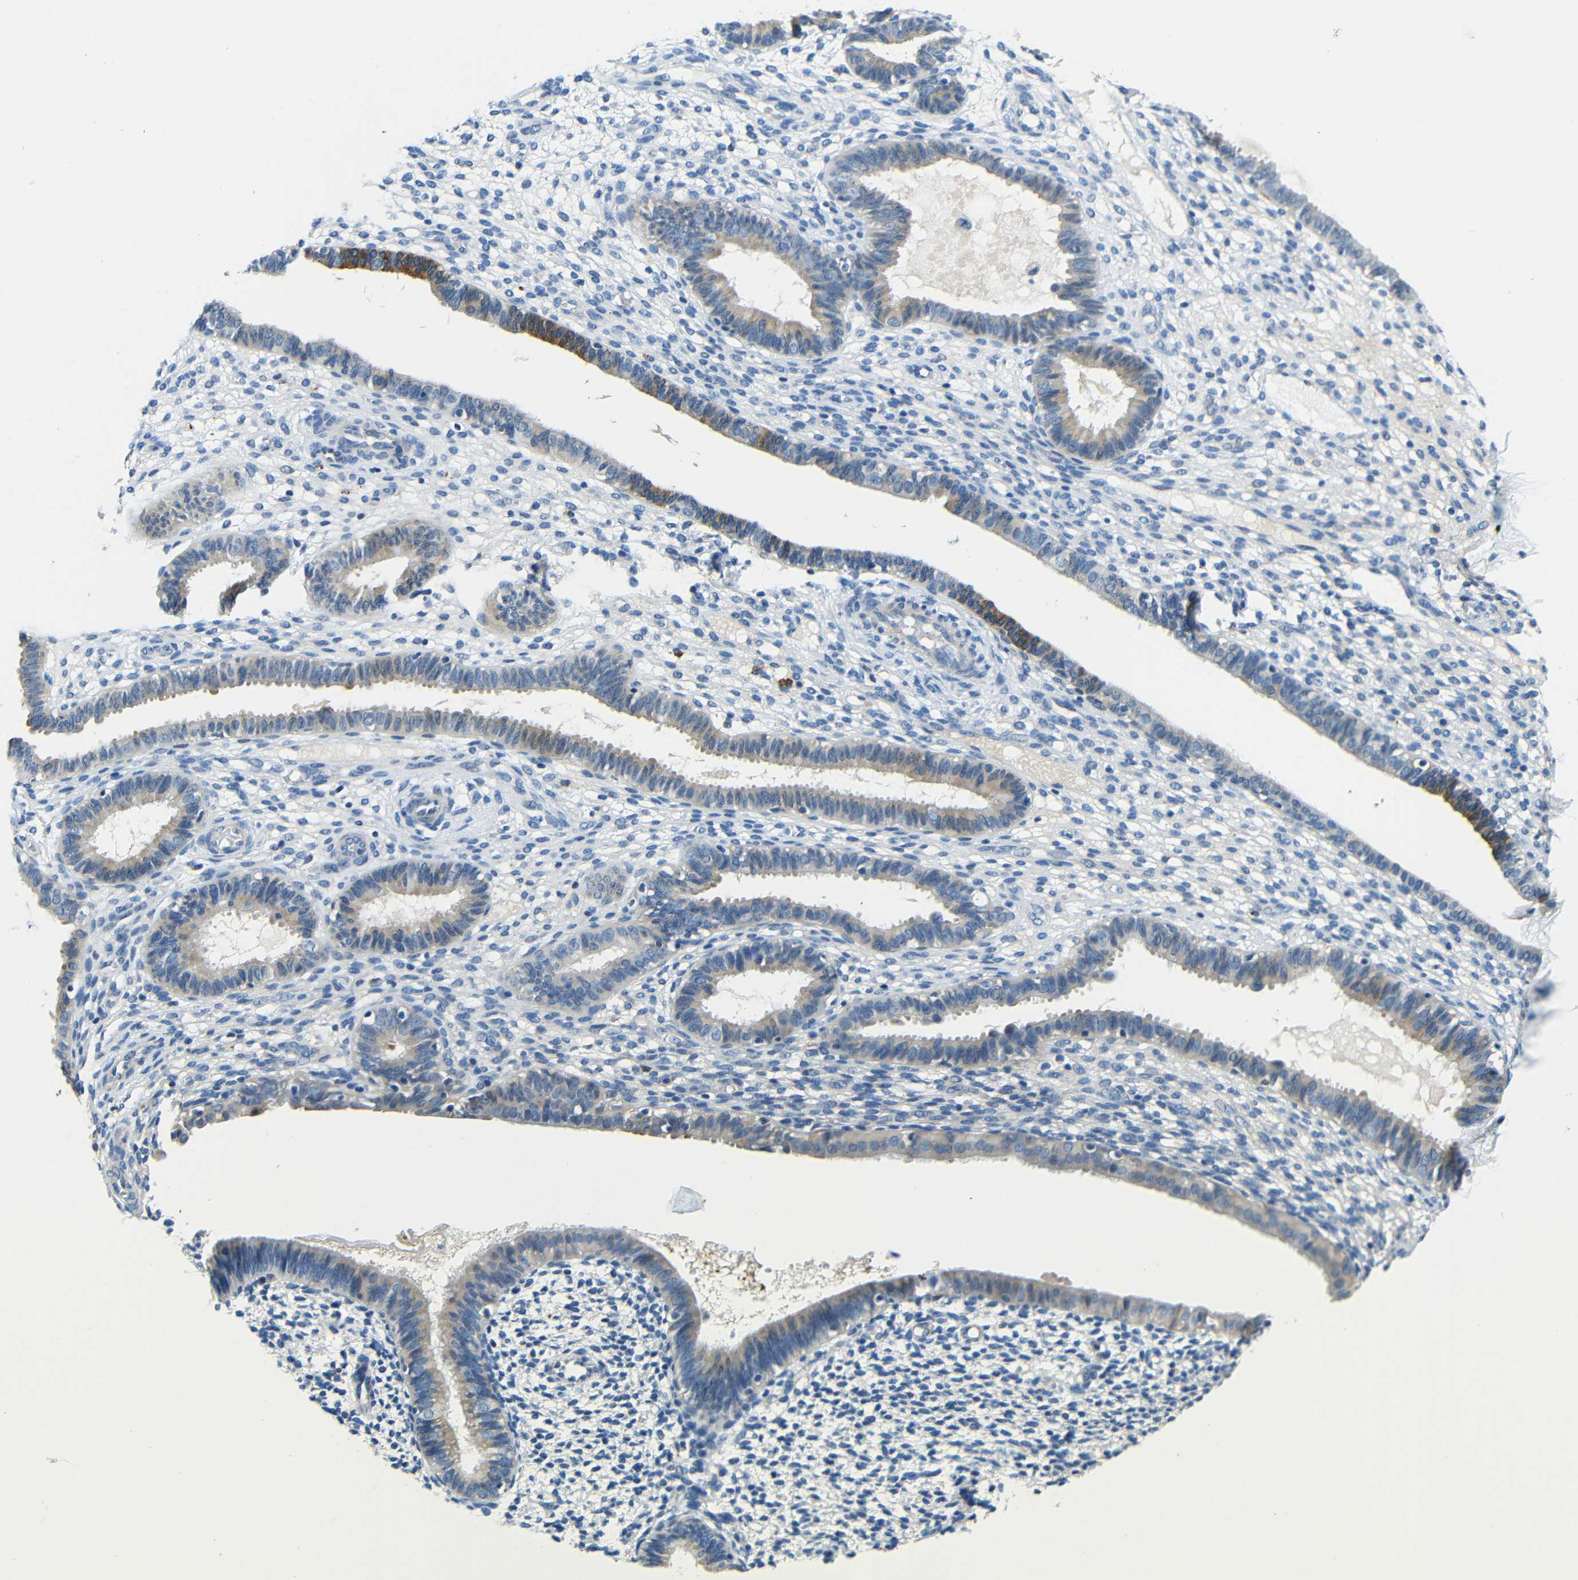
{"staining": {"intensity": "negative", "quantity": "none", "location": "none"}, "tissue": "endometrium", "cell_type": "Cells in endometrial stroma", "image_type": "normal", "snomed": [{"axis": "morphology", "description": "Normal tissue, NOS"}, {"axis": "topography", "description": "Endometrium"}], "caption": "Histopathology image shows no protein staining in cells in endometrial stroma of normal endometrium.", "gene": "FMO5", "patient": {"sex": "female", "age": 61}}